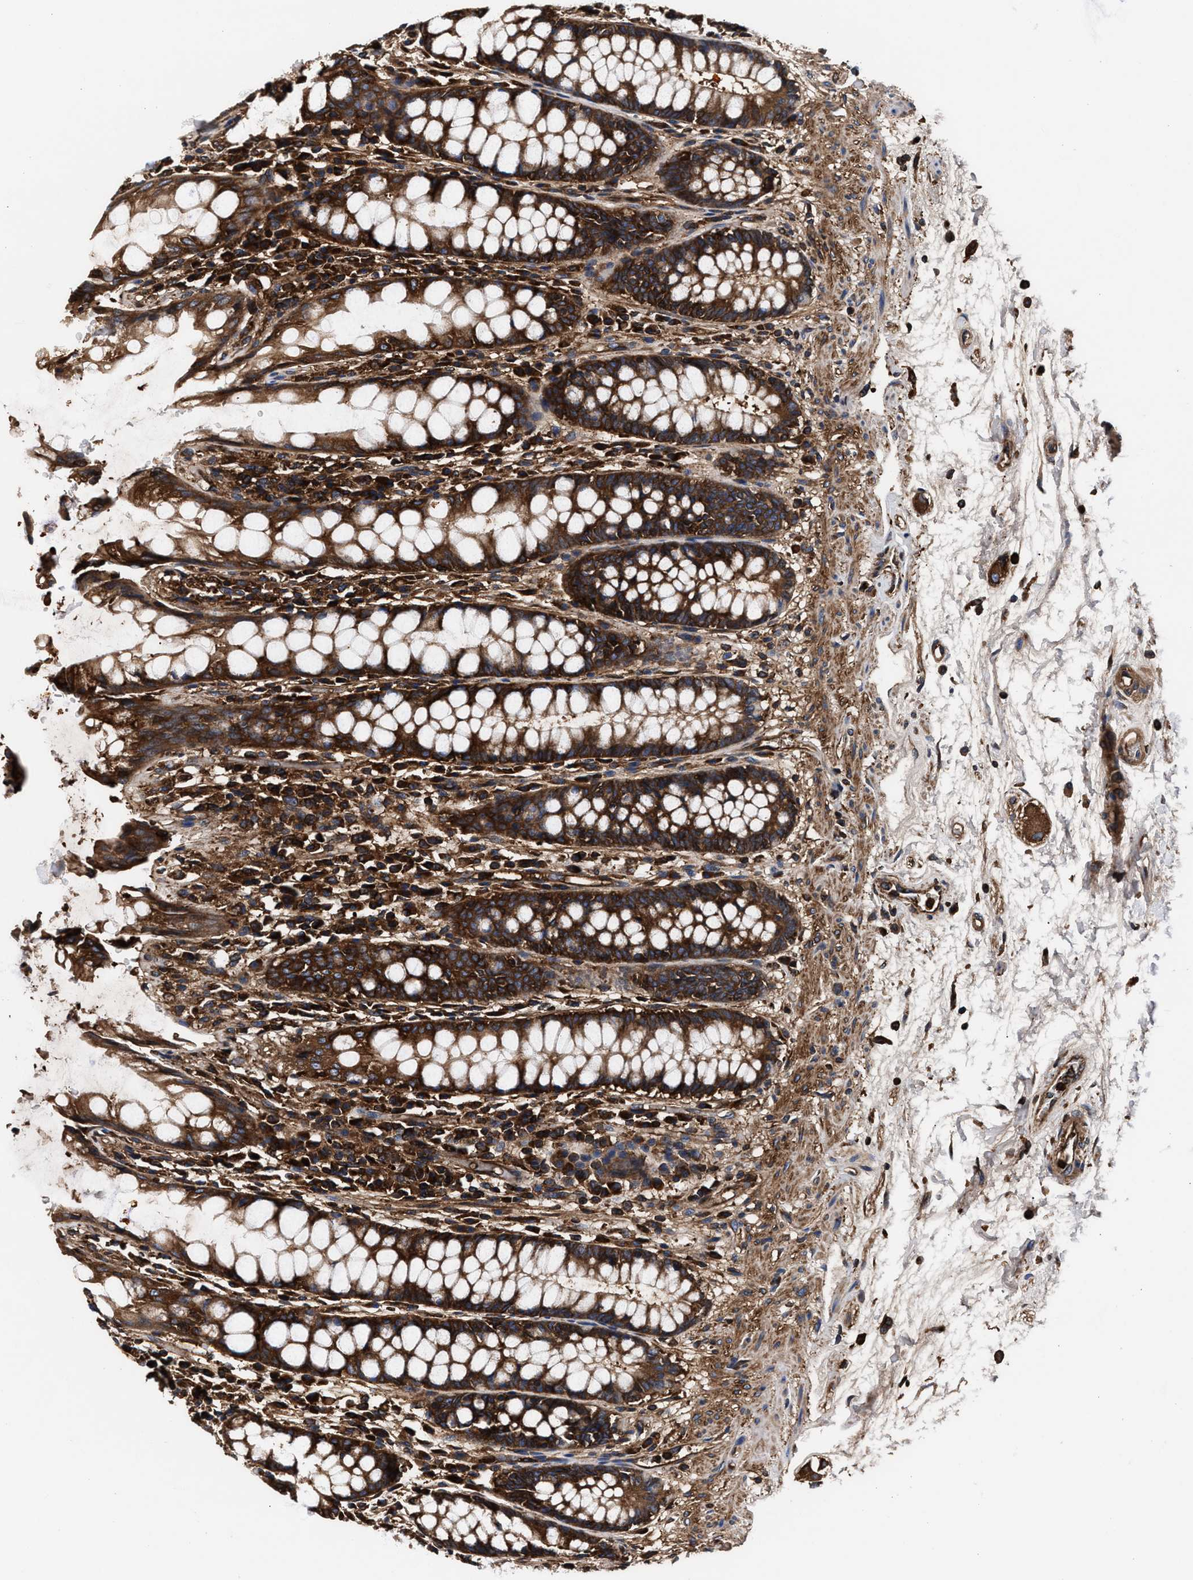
{"staining": {"intensity": "strong", "quantity": ">75%", "location": "cytoplasmic/membranous"}, "tissue": "rectum", "cell_type": "Glandular cells", "image_type": "normal", "snomed": [{"axis": "morphology", "description": "Normal tissue, NOS"}, {"axis": "topography", "description": "Rectum"}], "caption": "A brown stain shows strong cytoplasmic/membranous positivity of a protein in glandular cells of normal human rectum. (DAB = brown stain, brightfield microscopy at high magnification).", "gene": "ENSG00000286112", "patient": {"sex": "male", "age": 64}}